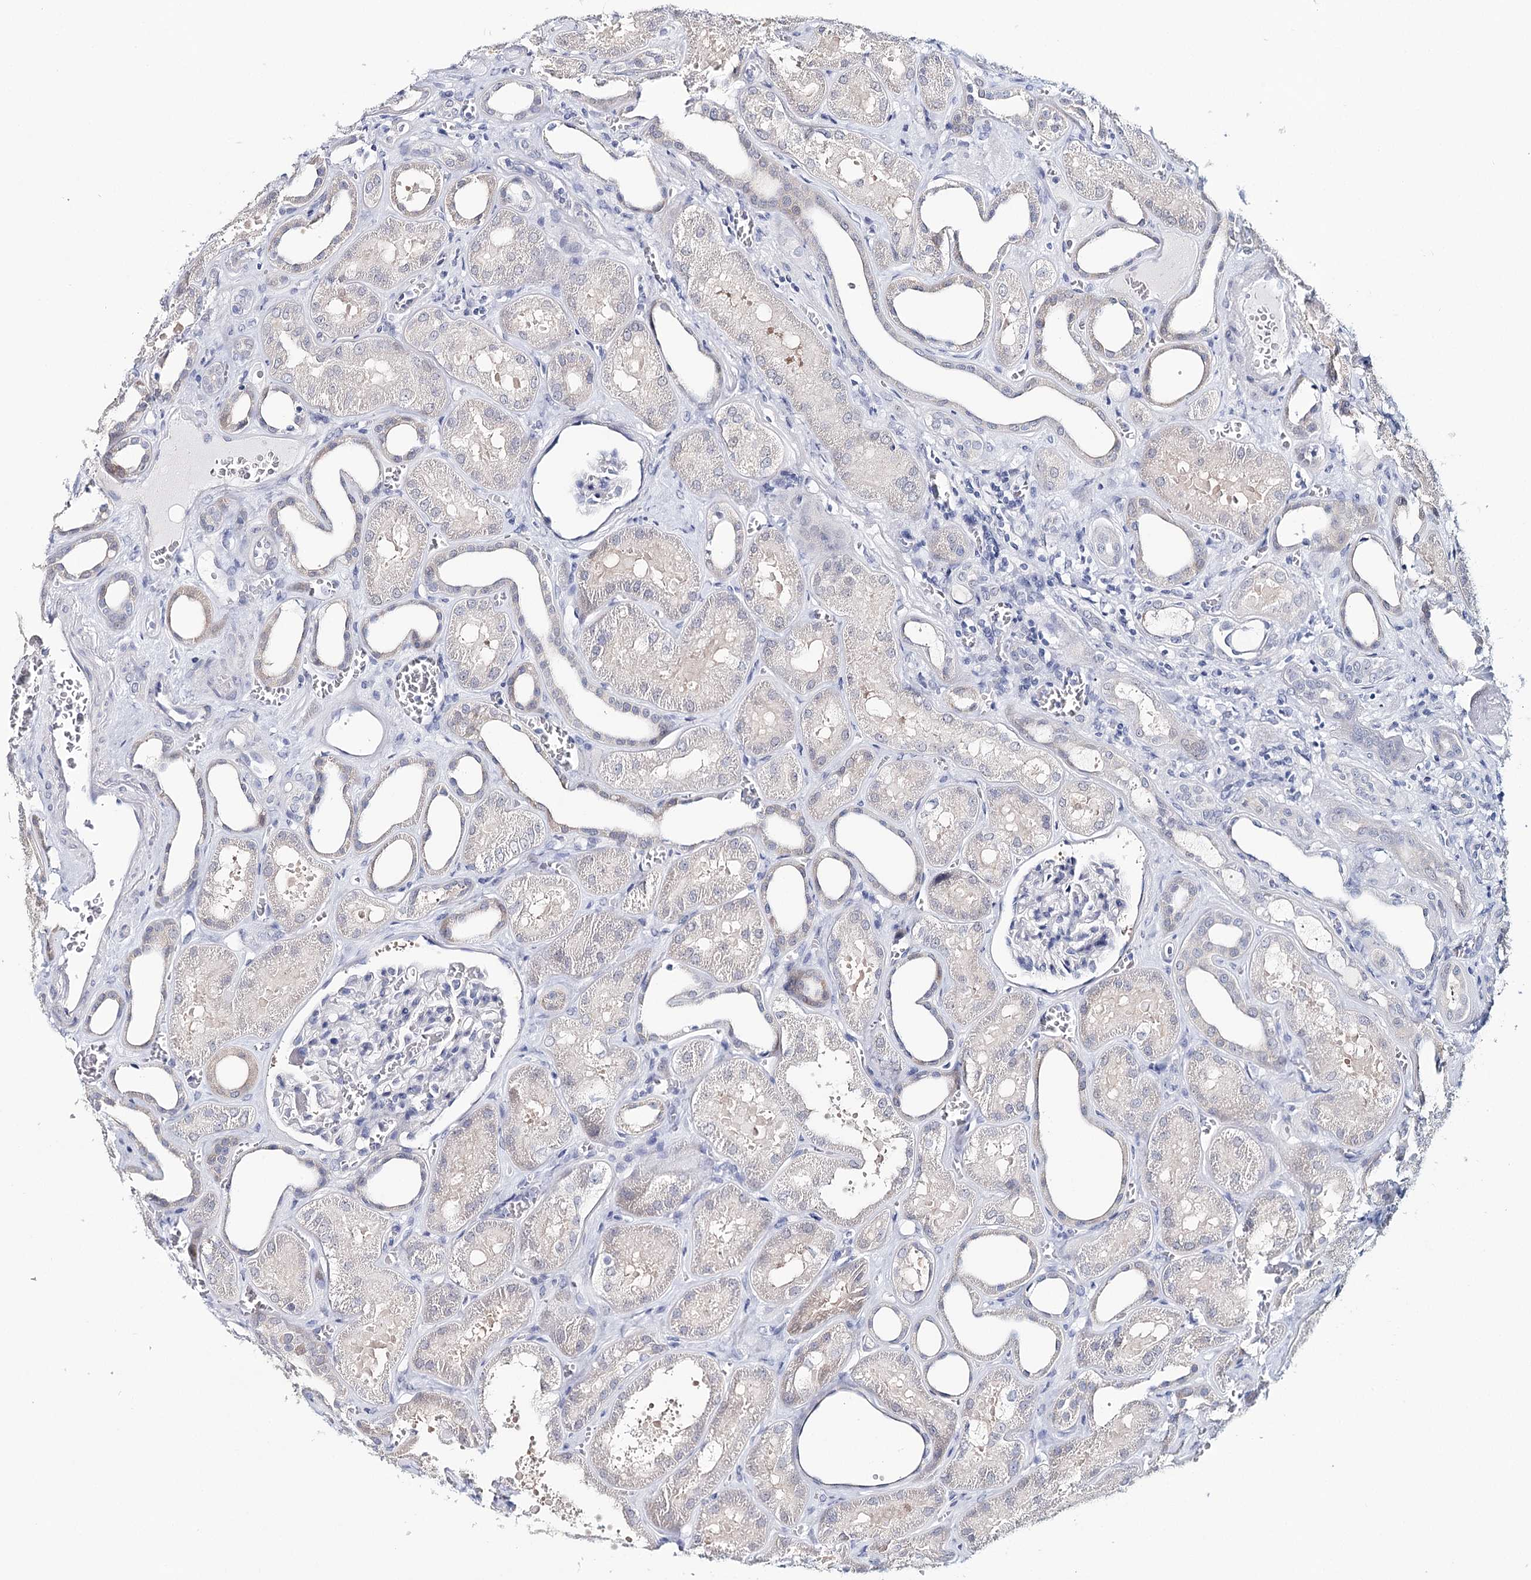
{"staining": {"intensity": "negative", "quantity": "none", "location": "none"}, "tissue": "kidney", "cell_type": "Cells in glomeruli", "image_type": "normal", "snomed": [{"axis": "morphology", "description": "Normal tissue, NOS"}, {"axis": "morphology", "description": "Adenocarcinoma, NOS"}, {"axis": "topography", "description": "Kidney"}], "caption": "Immunohistochemical staining of benign human kidney reveals no significant expression in cells in glomeruli.", "gene": "HSPA4L", "patient": {"sex": "female", "age": 68}}